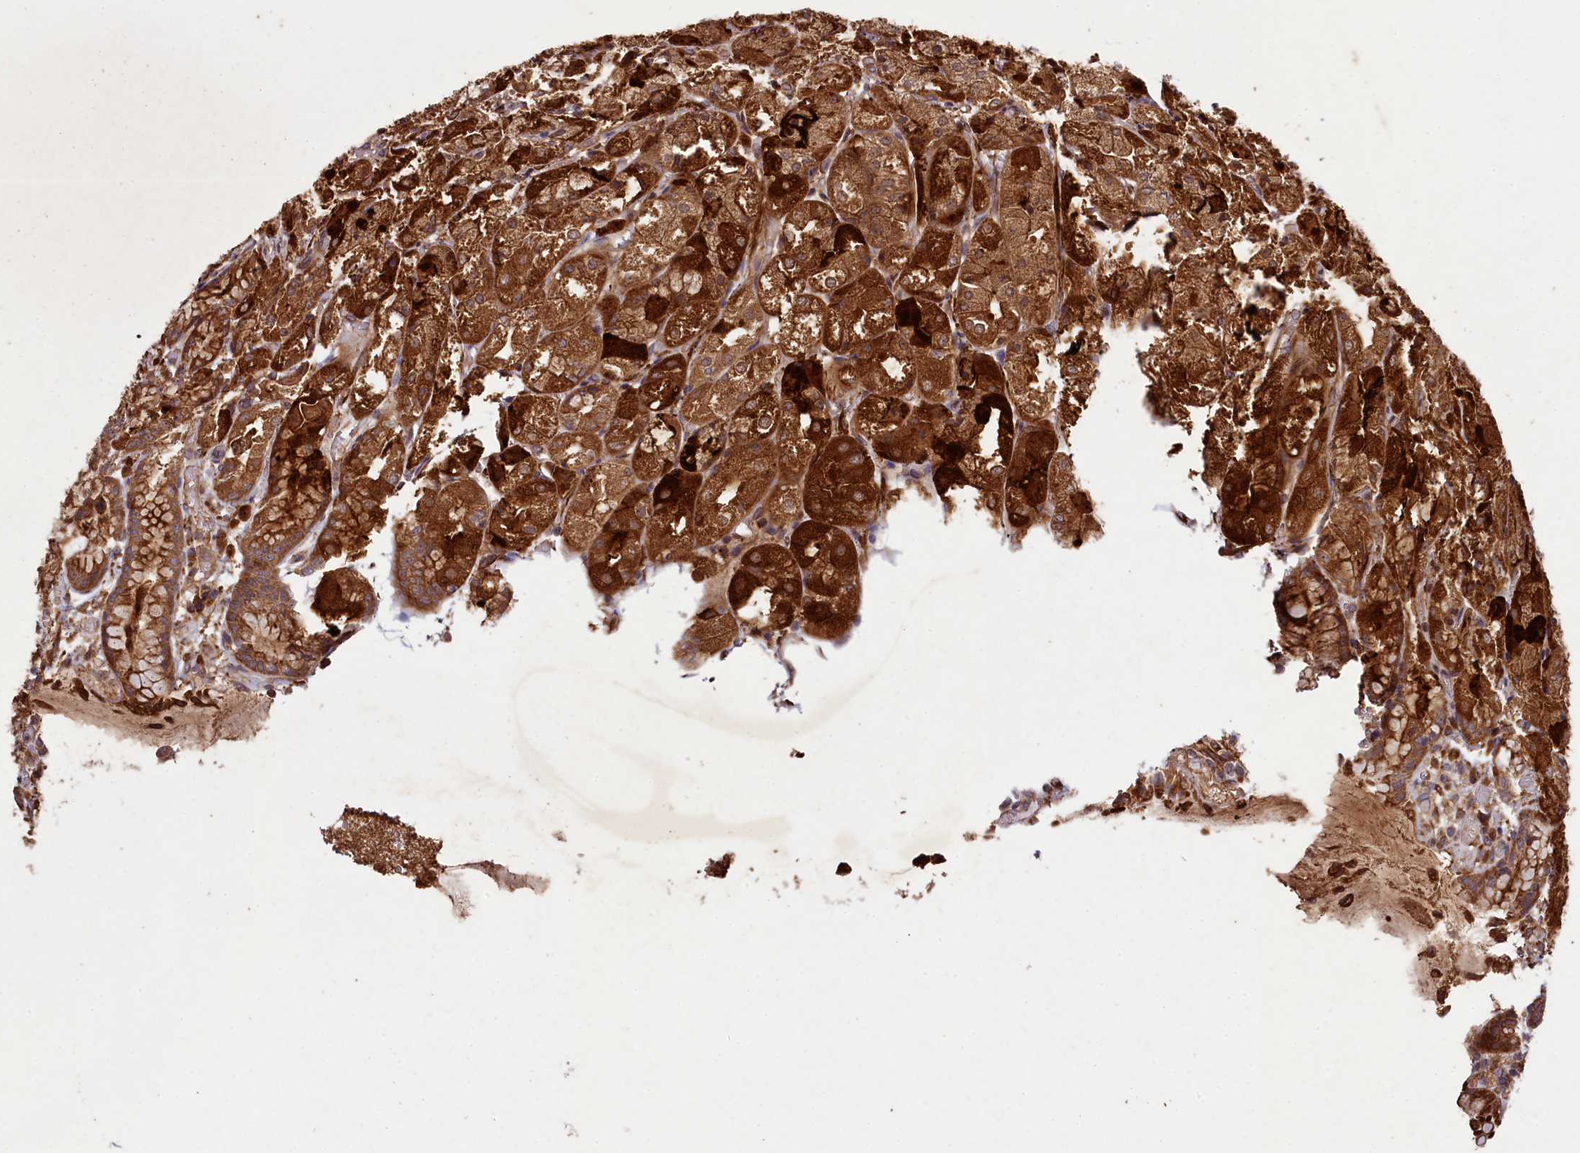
{"staining": {"intensity": "strong", "quantity": ">75%", "location": "cytoplasmic/membranous"}, "tissue": "stomach", "cell_type": "Glandular cells", "image_type": "normal", "snomed": [{"axis": "morphology", "description": "Normal tissue, NOS"}, {"axis": "topography", "description": "Stomach, upper"}], "caption": "Brown immunohistochemical staining in unremarkable stomach demonstrates strong cytoplasmic/membranous staining in approximately >75% of glandular cells. (brown staining indicates protein expression, while blue staining denotes nuclei).", "gene": "CCDC102A", "patient": {"sex": "male", "age": 72}}